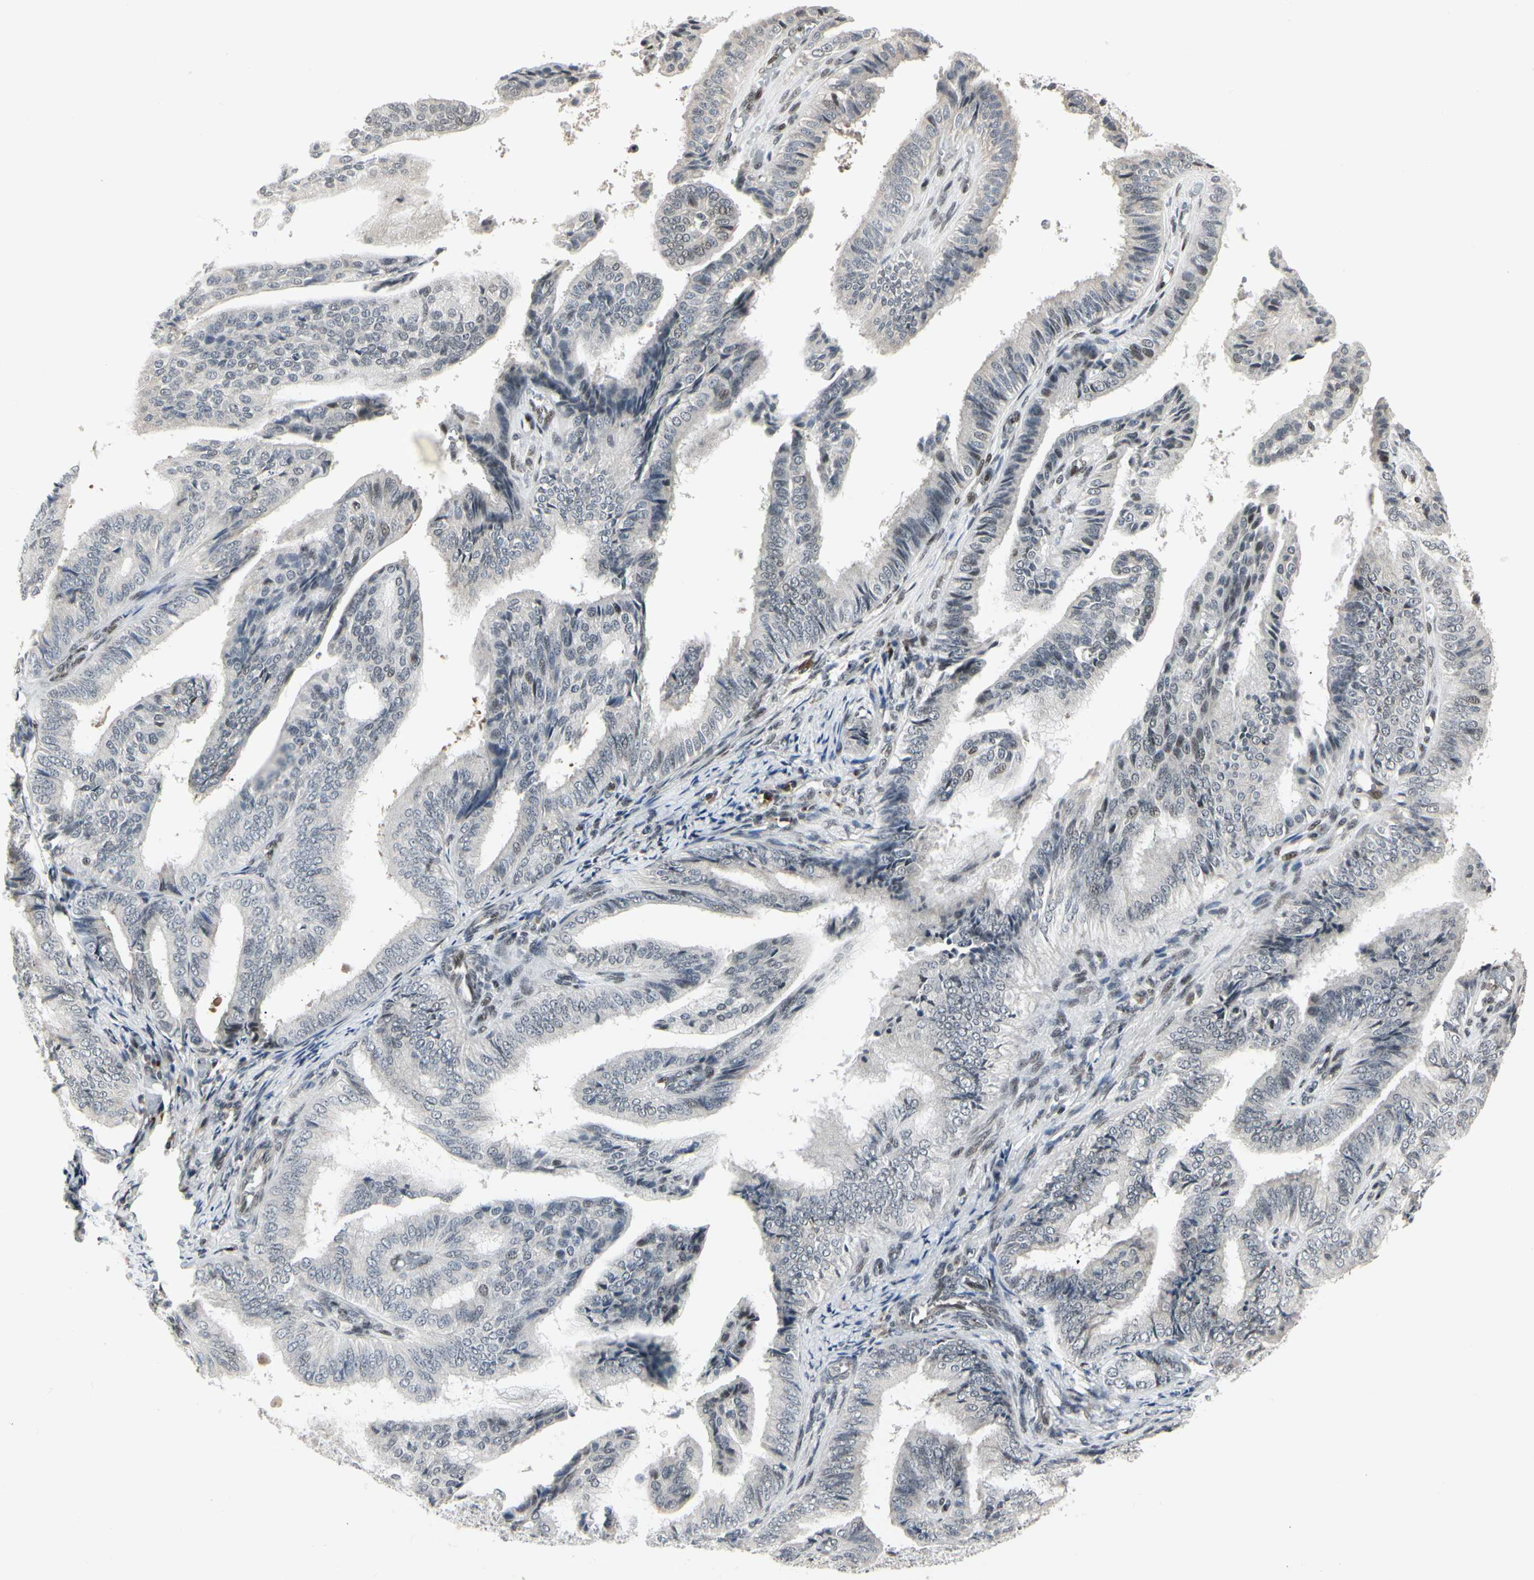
{"staining": {"intensity": "negative", "quantity": "none", "location": "none"}, "tissue": "endometrial cancer", "cell_type": "Tumor cells", "image_type": "cancer", "snomed": [{"axis": "morphology", "description": "Adenocarcinoma, NOS"}, {"axis": "topography", "description": "Endometrium"}], "caption": "This is an immunohistochemistry (IHC) histopathology image of endometrial adenocarcinoma. There is no staining in tumor cells.", "gene": "FOXJ2", "patient": {"sex": "female", "age": 58}}